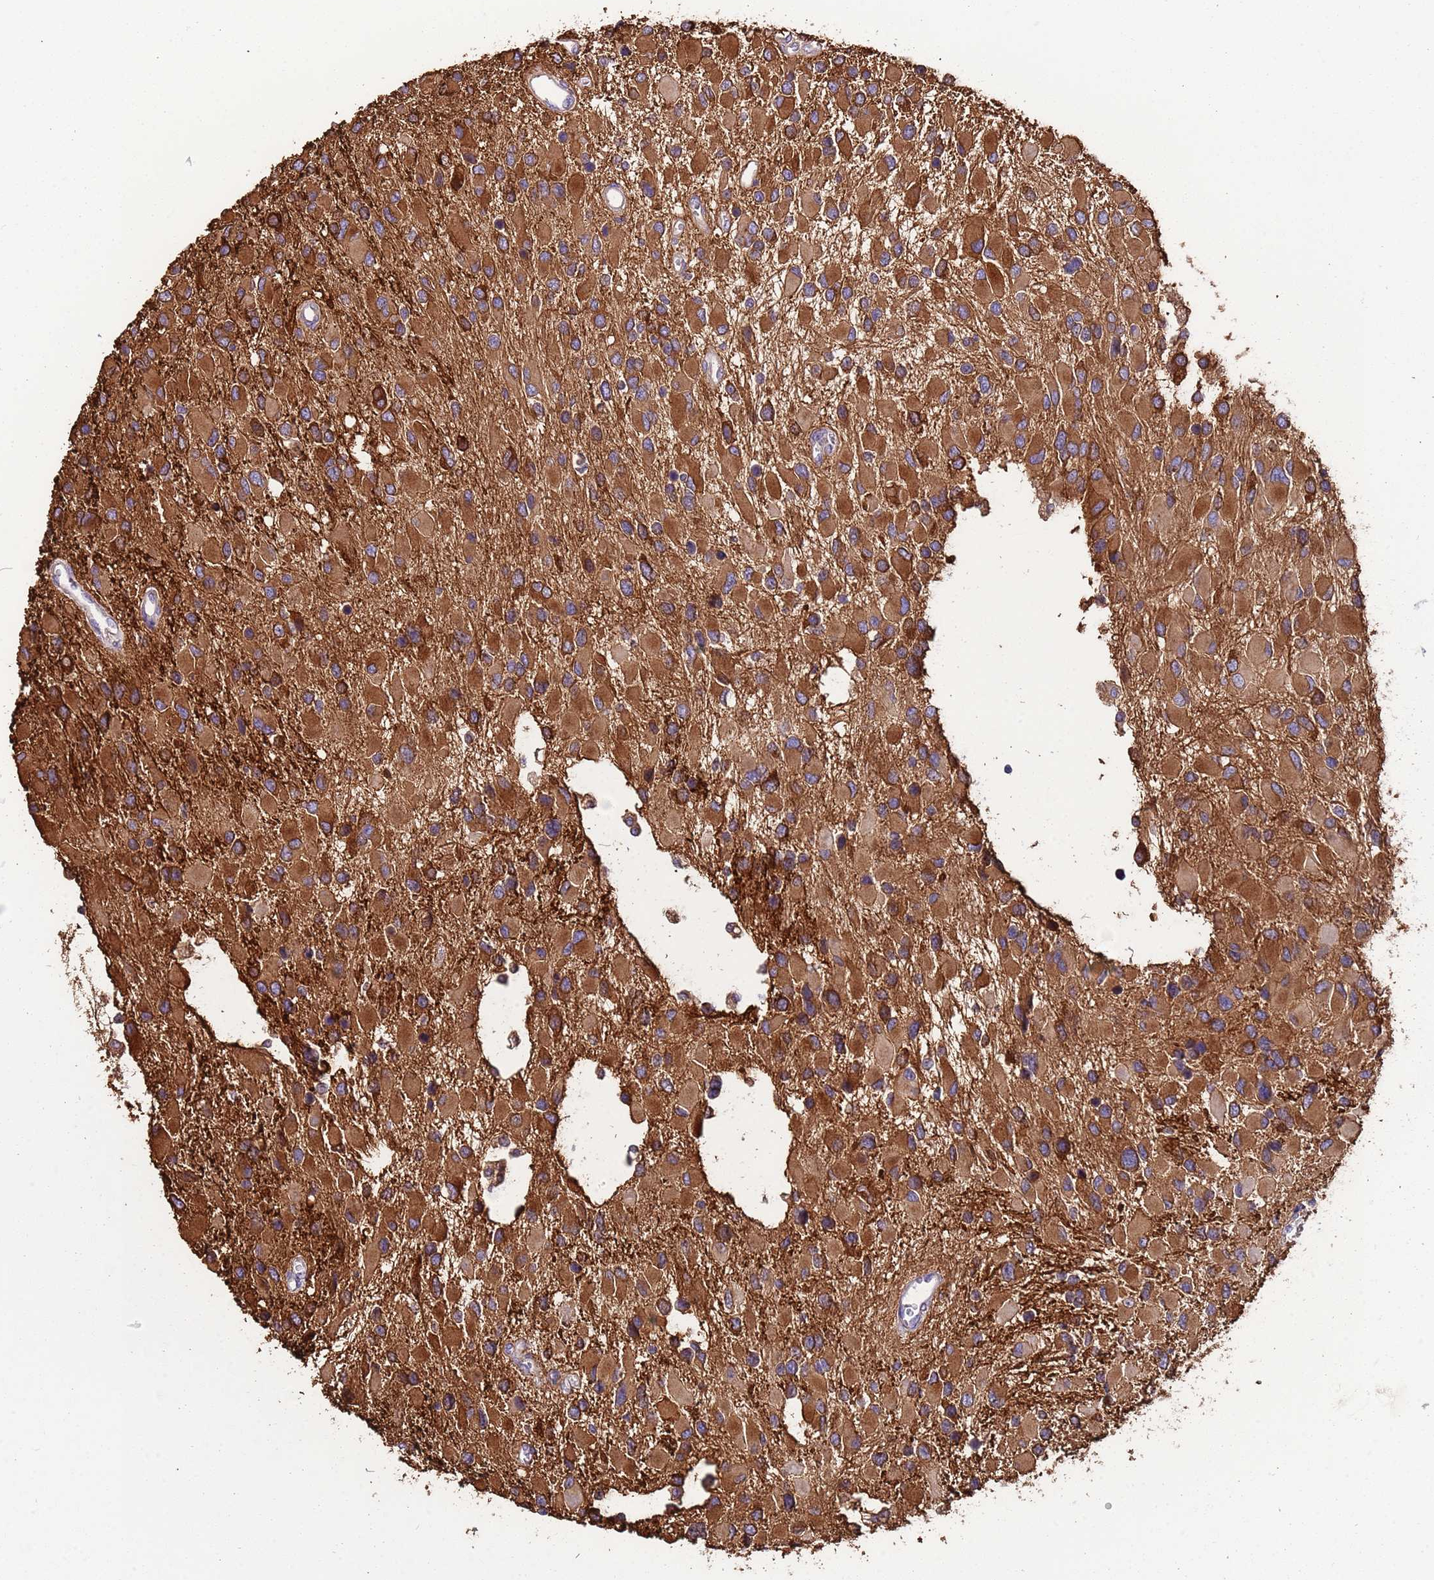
{"staining": {"intensity": "moderate", "quantity": ">75%", "location": "cytoplasmic/membranous"}, "tissue": "glioma", "cell_type": "Tumor cells", "image_type": "cancer", "snomed": [{"axis": "morphology", "description": "Glioma, malignant, High grade"}, {"axis": "topography", "description": "Brain"}], "caption": "Protein staining of malignant high-grade glioma tissue demonstrates moderate cytoplasmic/membranous staining in approximately >75% of tumor cells.", "gene": "PAQR7", "patient": {"sex": "male", "age": 53}}